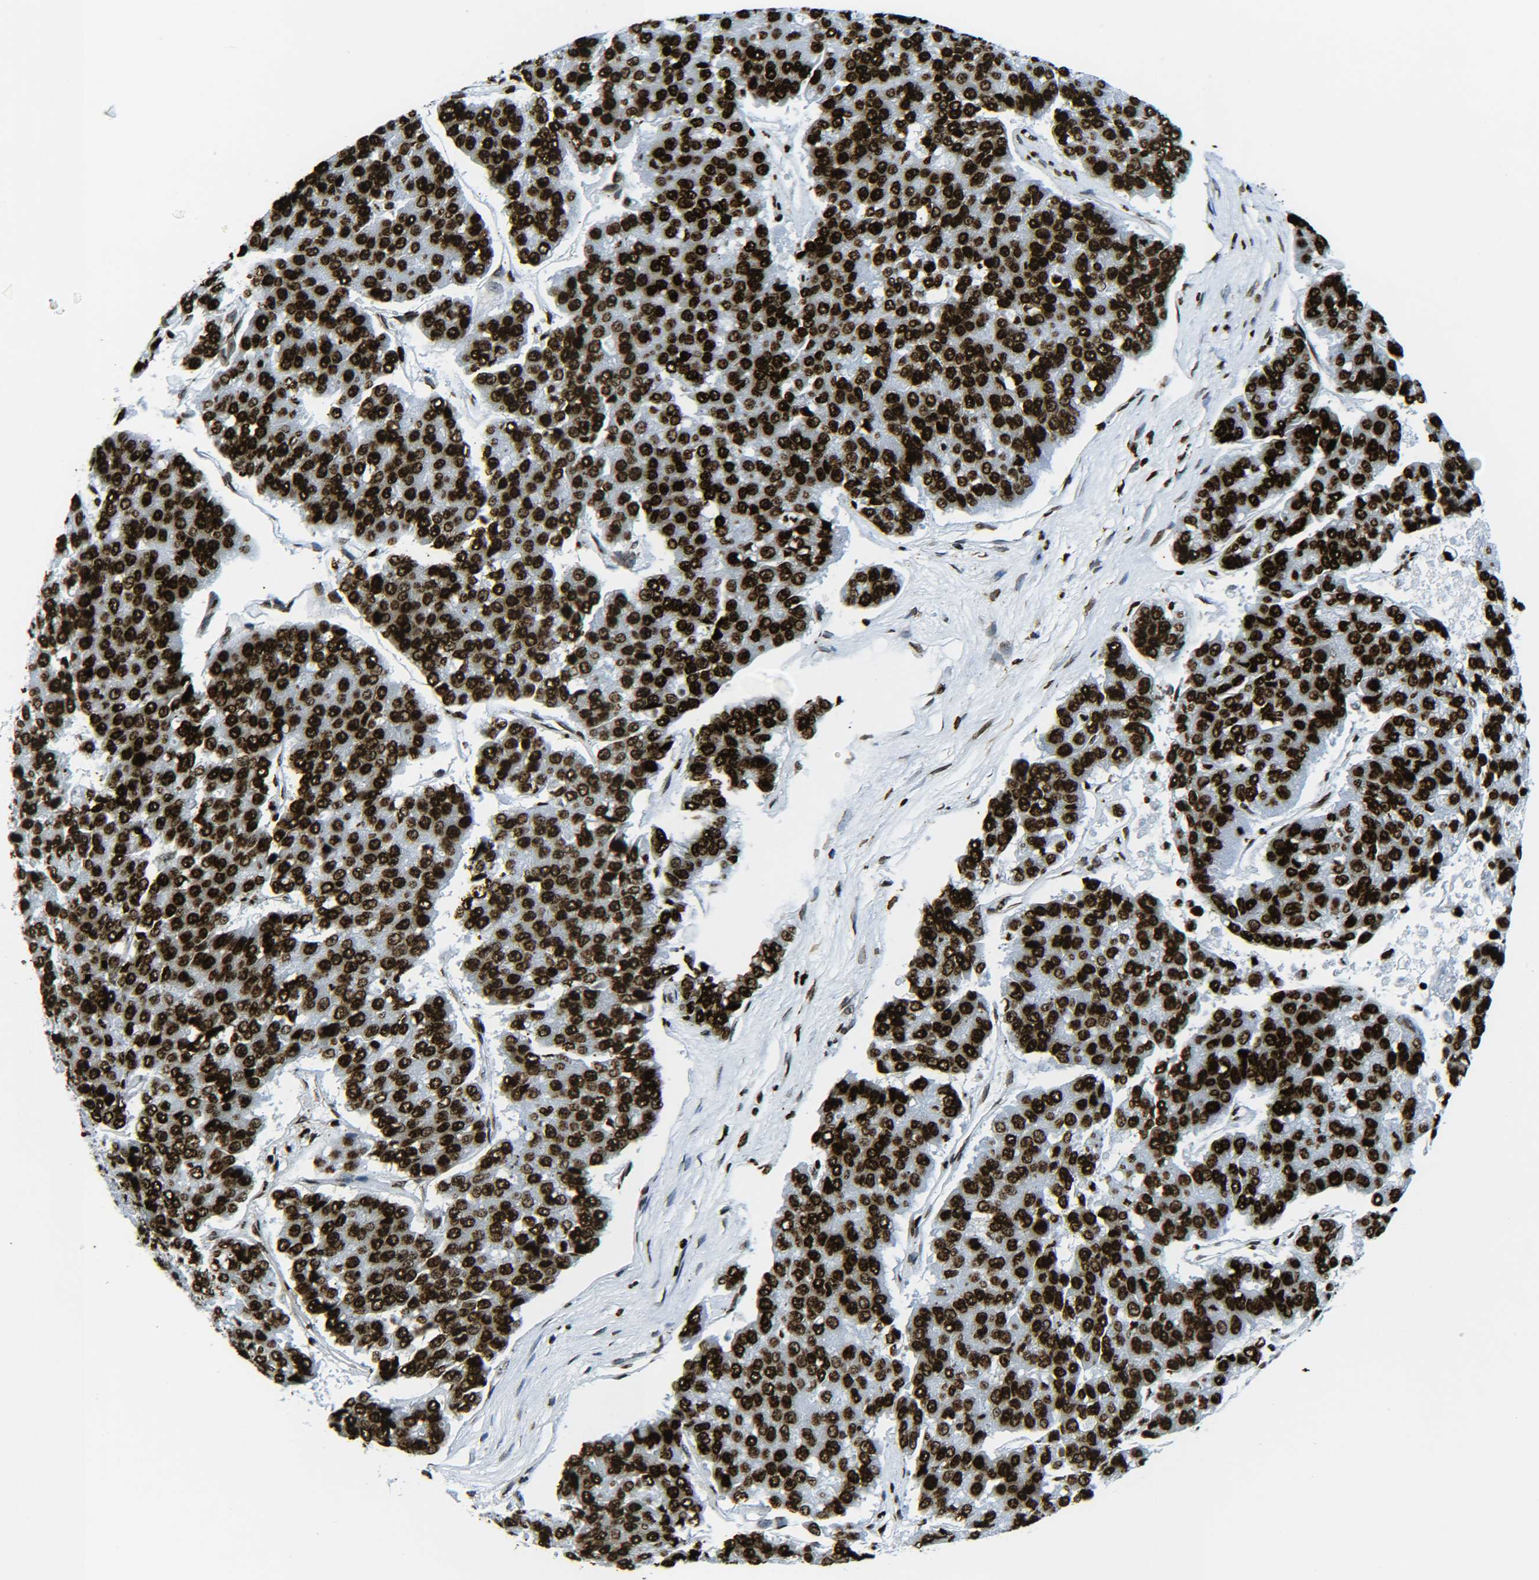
{"staining": {"intensity": "strong", "quantity": ">75%", "location": "nuclear"}, "tissue": "pancreatic cancer", "cell_type": "Tumor cells", "image_type": "cancer", "snomed": [{"axis": "morphology", "description": "Adenocarcinoma, NOS"}, {"axis": "topography", "description": "Pancreas"}], "caption": "There is high levels of strong nuclear expression in tumor cells of pancreatic cancer, as demonstrated by immunohistochemical staining (brown color).", "gene": "H2AX", "patient": {"sex": "male", "age": 50}}